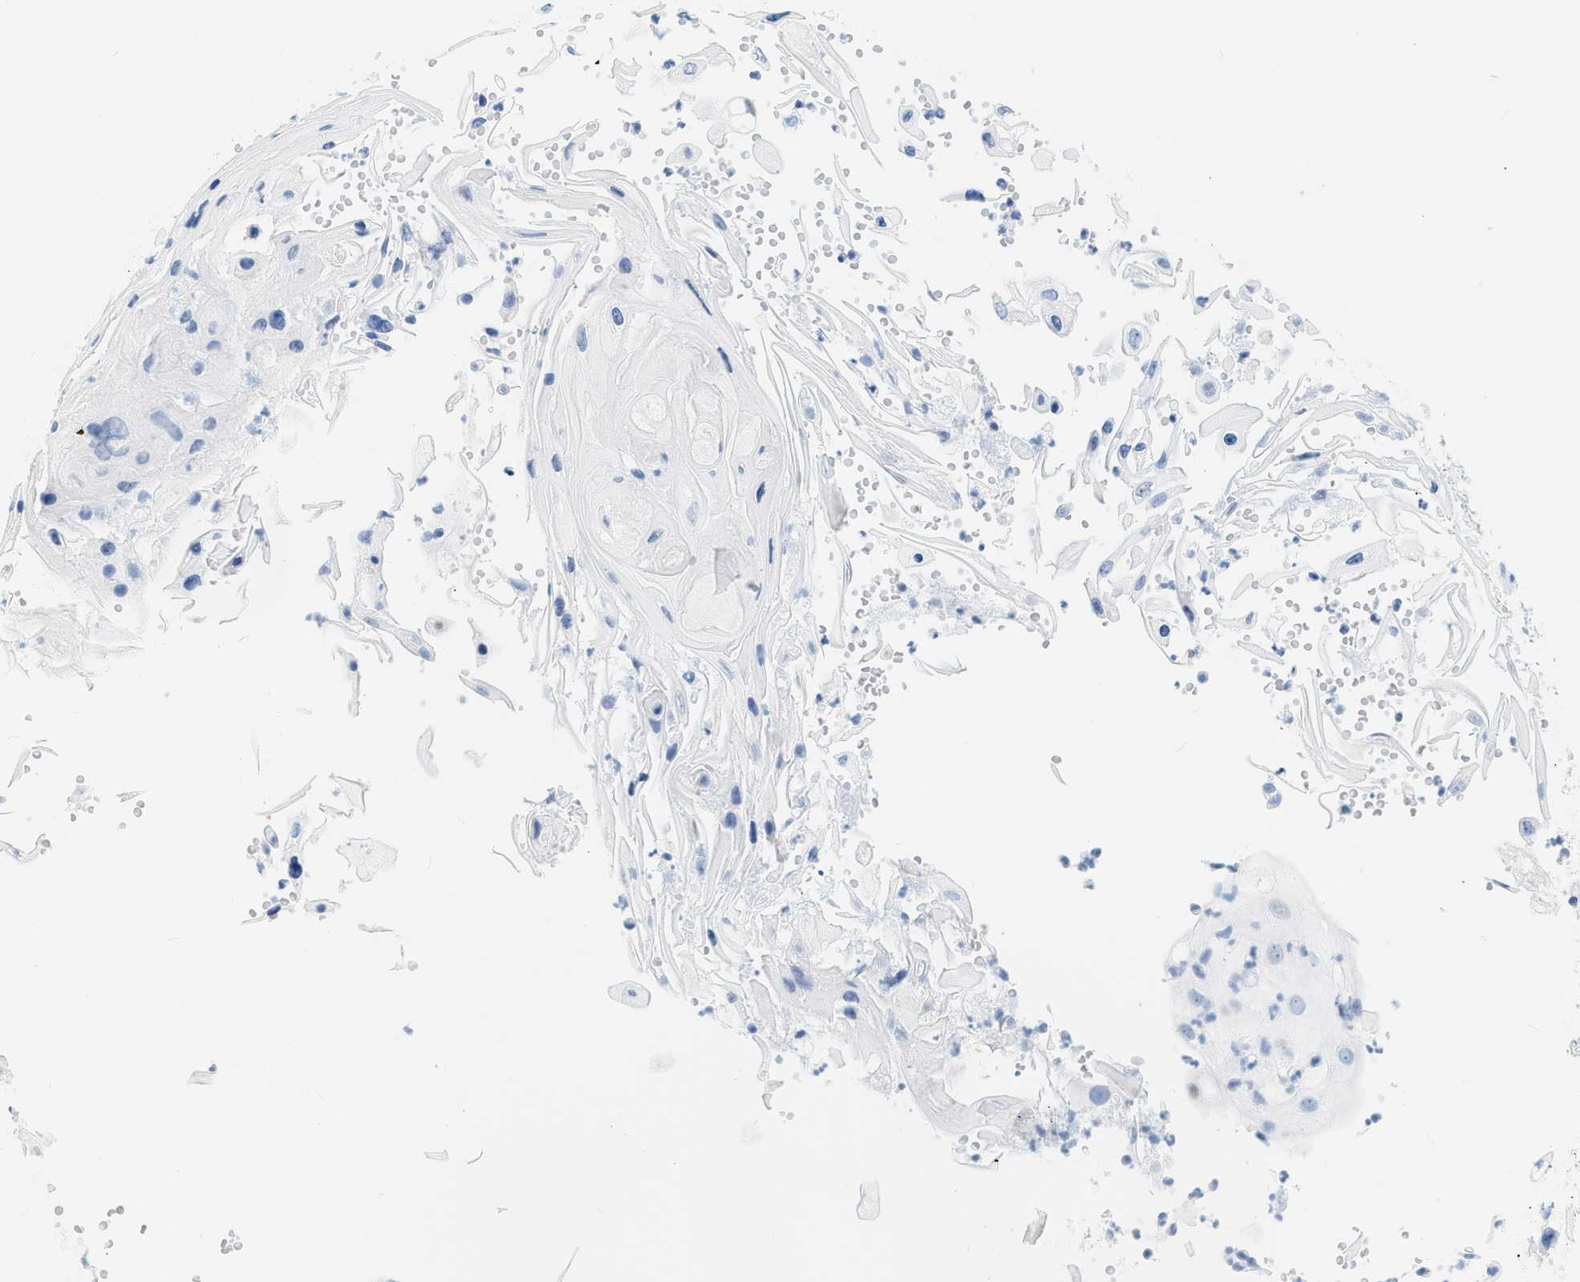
{"staining": {"intensity": "negative", "quantity": "none", "location": "none"}, "tissue": "skin cancer", "cell_type": "Tumor cells", "image_type": "cancer", "snomed": [{"axis": "morphology", "description": "Squamous cell carcinoma, NOS"}, {"axis": "topography", "description": "Skin"}], "caption": "Tumor cells show no significant expression in skin squamous cell carcinoma.", "gene": "DES", "patient": {"sex": "female", "age": 44}}